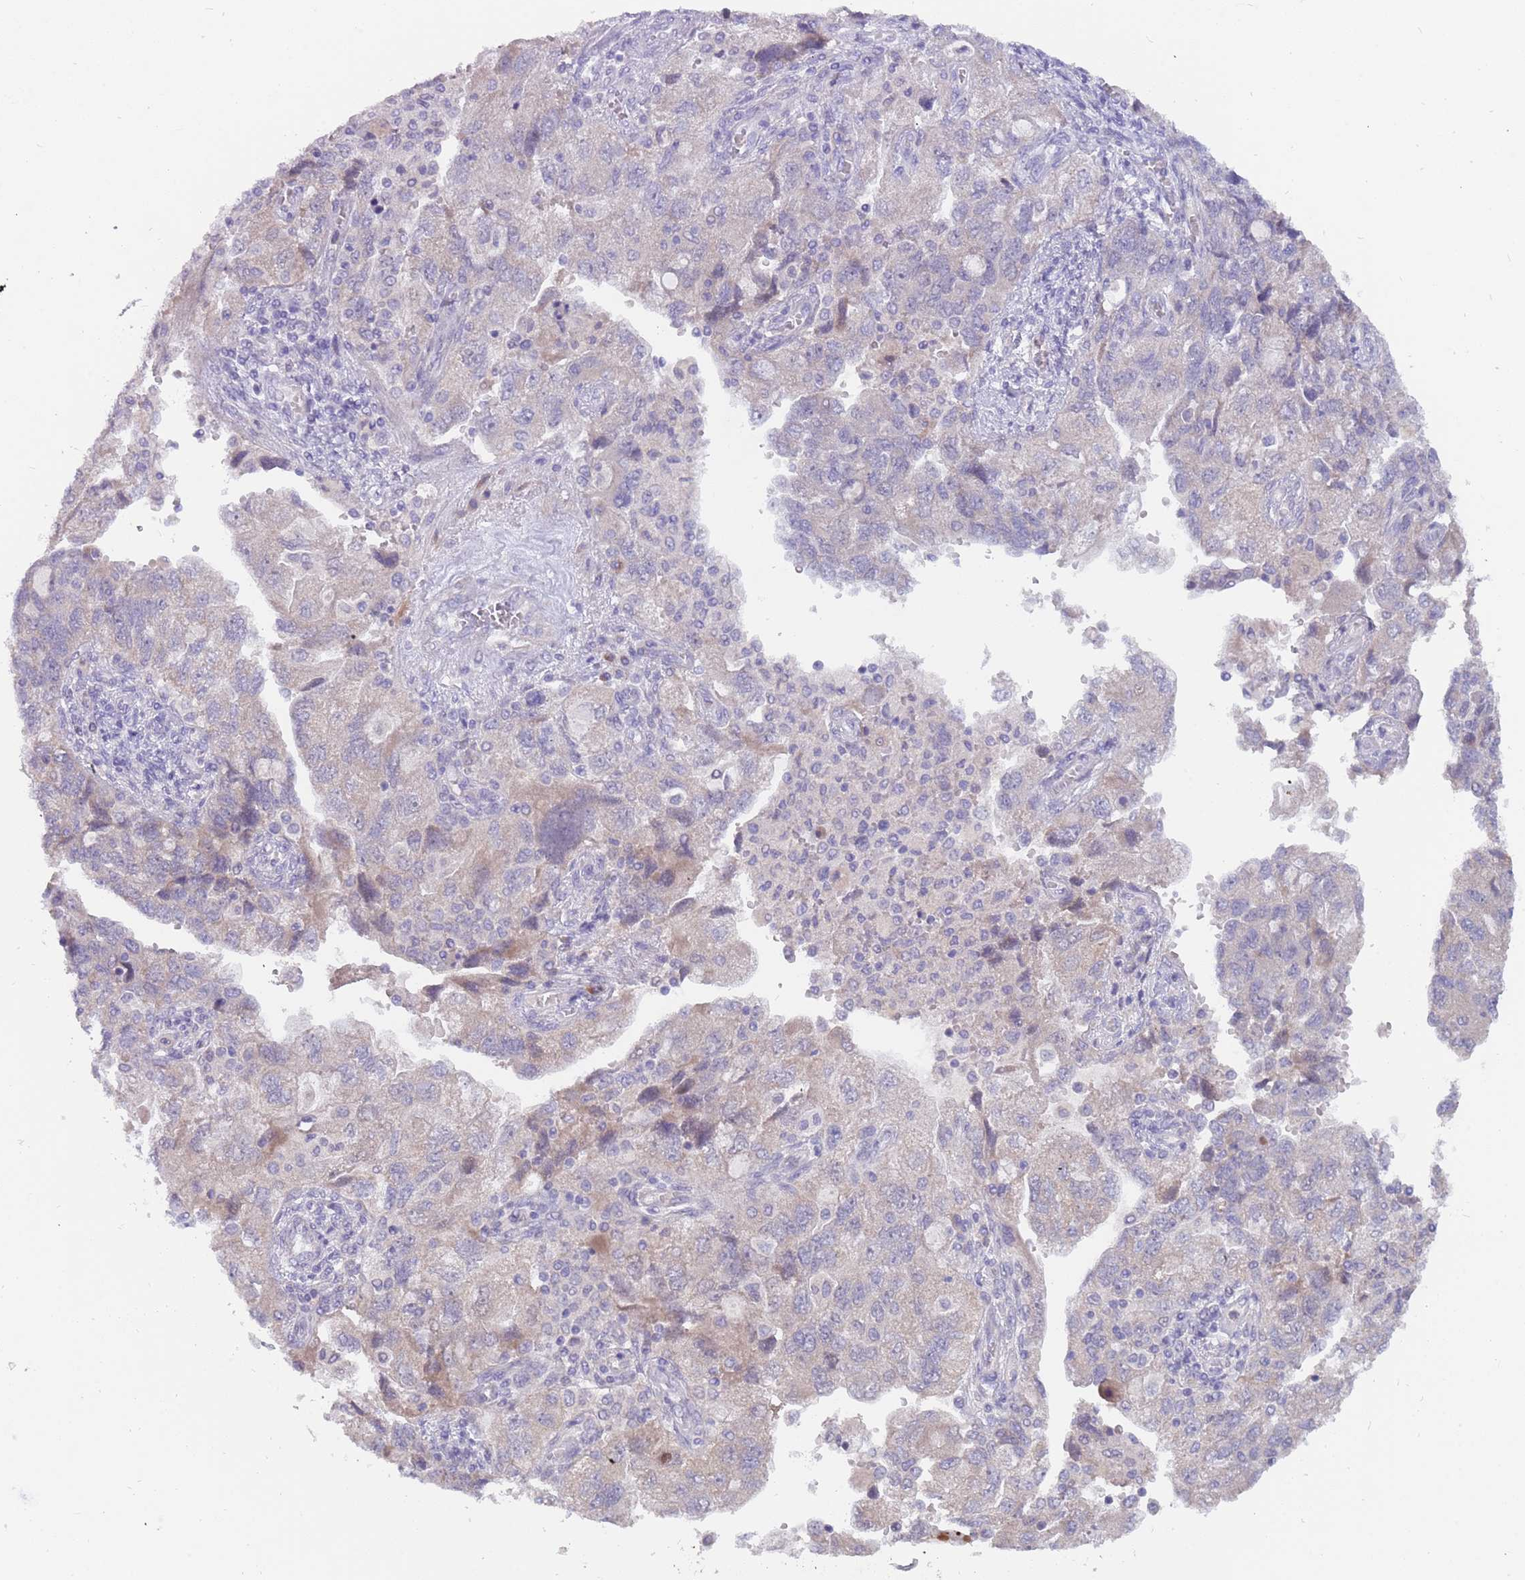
{"staining": {"intensity": "weak", "quantity": "<25%", "location": "cytoplasmic/membranous"}, "tissue": "ovarian cancer", "cell_type": "Tumor cells", "image_type": "cancer", "snomed": [{"axis": "morphology", "description": "Carcinoma, NOS"}, {"axis": "morphology", "description": "Cystadenocarcinoma, serous, NOS"}, {"axis": "topography", "description": "Ovary"}], "caption": "Immunohistochemistry micrograph of neoplastic tissue: human serous cystadenocarcinoma (ovarian) stained with DAB (3,3'-diaminobenzidine) reveals no significant protein positivity in tumor cells.", "gene": "ZNF746", "patient": {"sex": "female", "age": 69}}